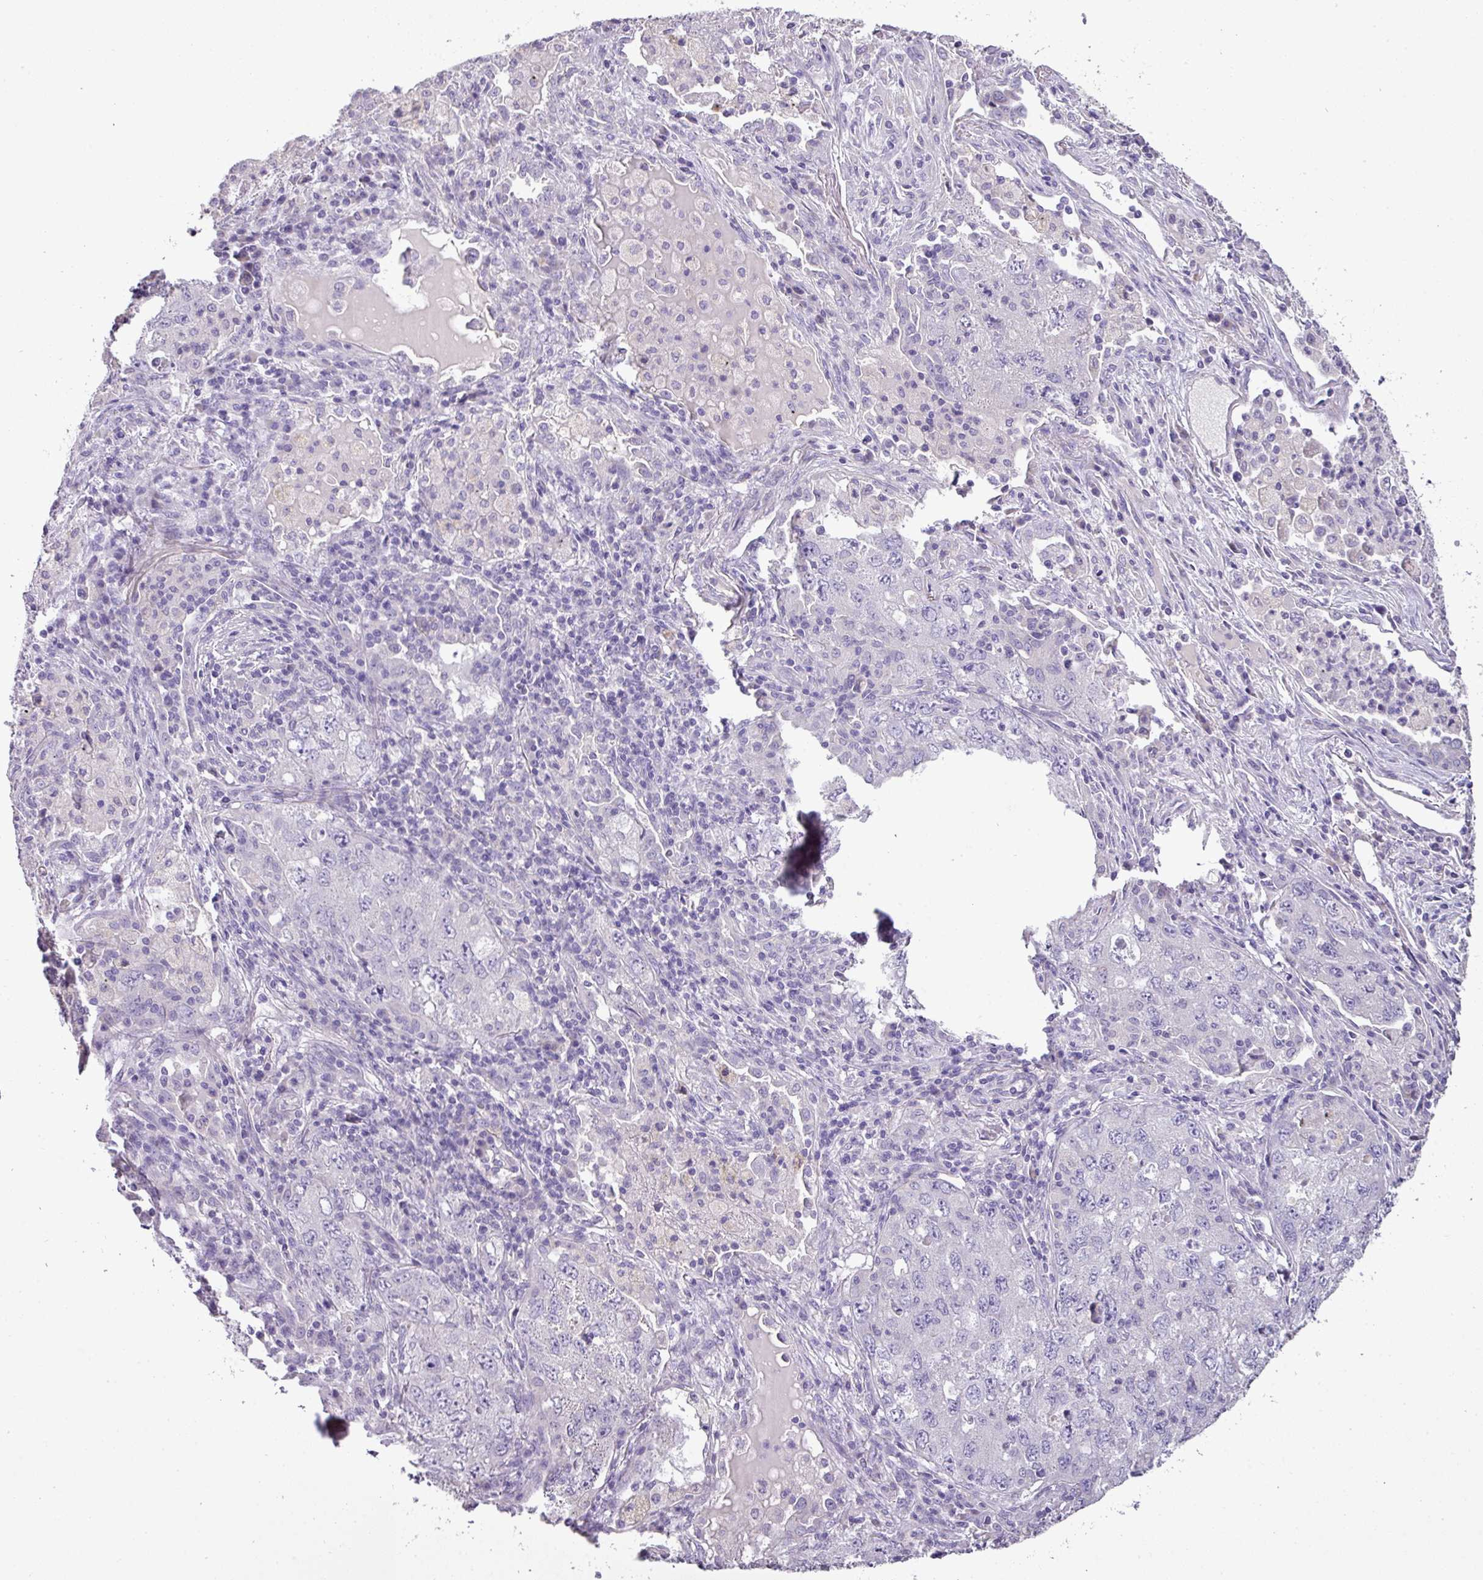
{"staining": {"intensity": "negative", "quantity": "none", "location": "none"}, "tissue": "lung cancer", "cell_type": "Tumor cells", "image_type": "cancer", "snomed": [{"axis": "morphology", "description": "Adenocarcinoma, NOS"}, {"axis": "topography", "description": "Lung"}], "caption": "Immunohistochemistry of human lung adenocarcinoma reveals no staining in tumor cells.", "gene": "BRINP2", "patient": {"sex": "female", "age": 57}}